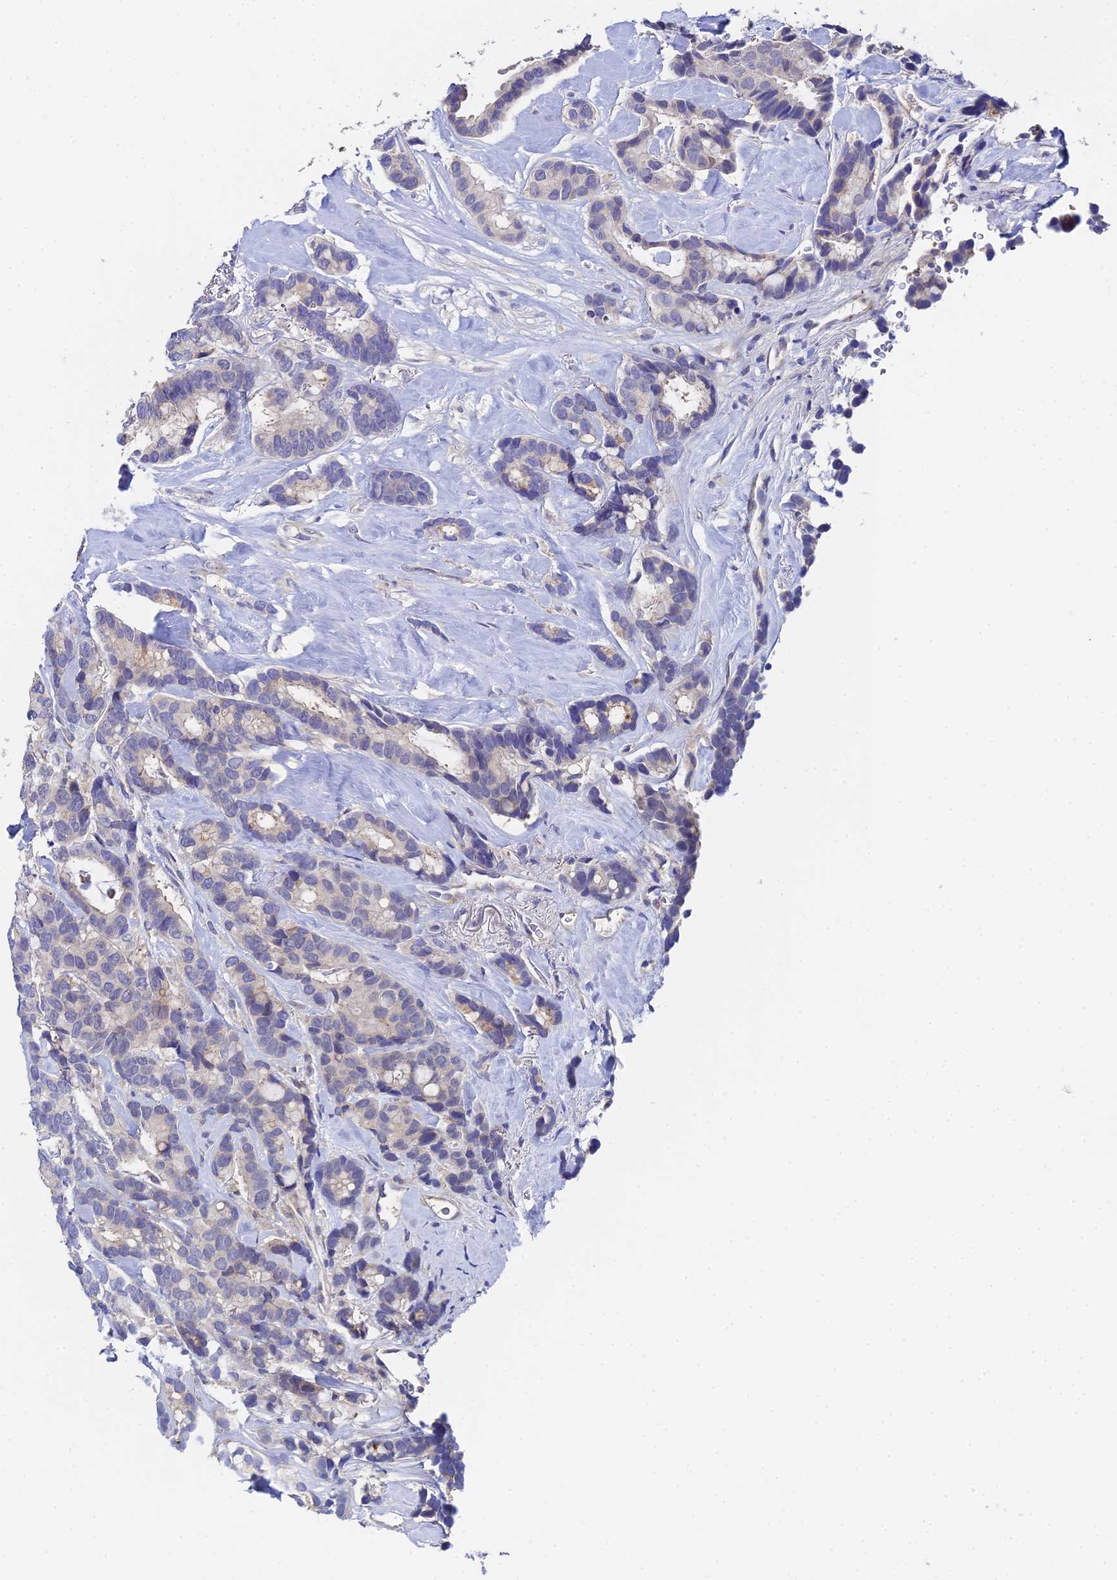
{"staining": {"intensity": "negative", "quantity": "none", "location": "none"}, "tissue": "breast cancer", "cell_type": "Tumor cells", "image_type": "cancer", "snomed": [{"axis": "morphology", "description": "Duct carcinoma"}, {"axis": "topography", "description": "Breast"}], "caption": "High magnification brightfield microscopy of breast infiltrating ductal carcinoma stained with DAB (3,3'-diaminobenzidine) (brown) and counterstained with hematoxylin (blue): tumor cells show no significant expression.", "gene": "UBE2L3", "patient": {"sex": "female", "age": 87}}